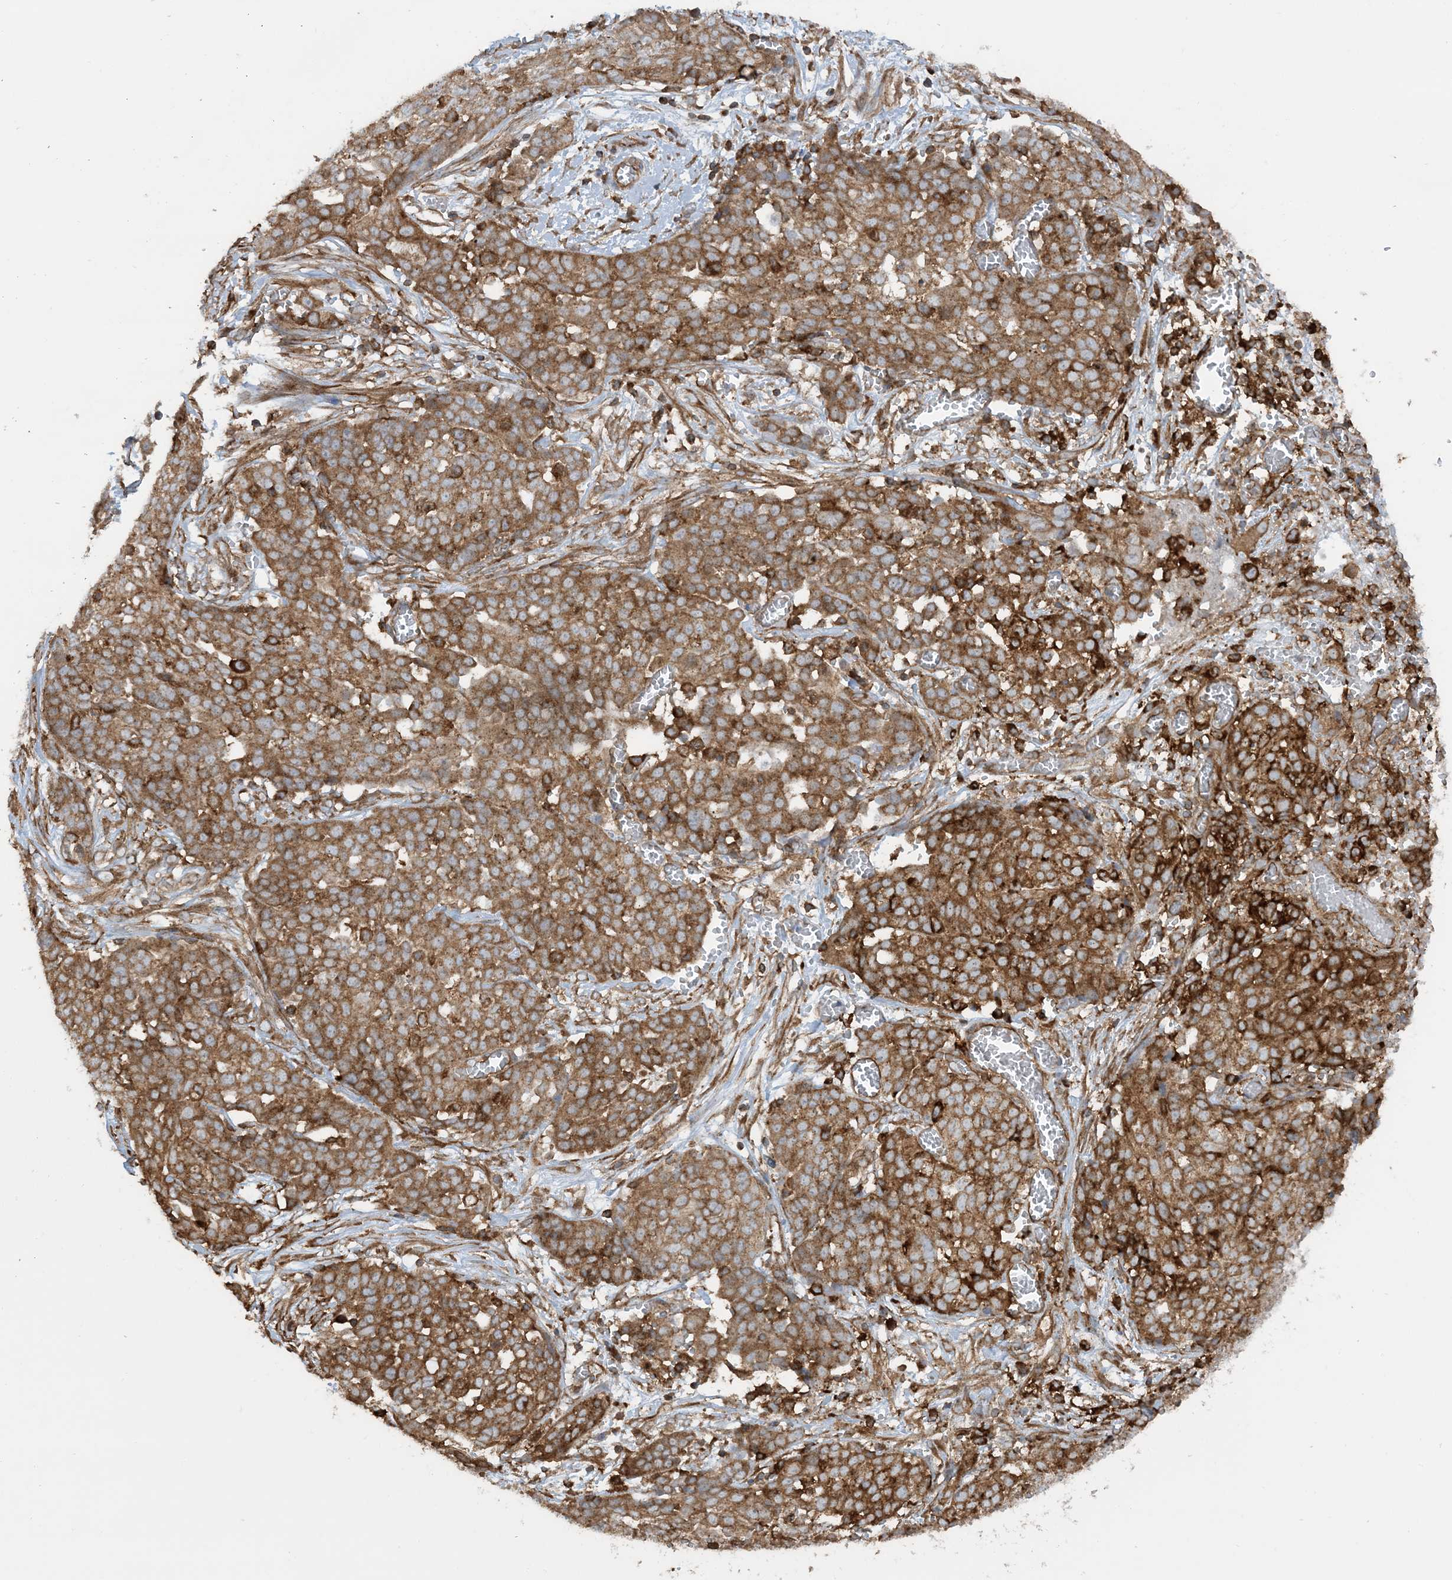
{"staining": {"intensity": "moderate", "quantity": ">75%", "location": "cytoplasmic/membranous"}, "tissue": "ovarian cancer", "cell_type": "Tumor cells", "image_type": "cancer", "snomed": [{"axis": "morphology", "description": "Cystadenocarcinoma, serous, NOS"}, {"axis": "topography", "description": "Soft tissue"}, {"axis": "topography", "description": "Ovary"}], "caption": "Human serous cystadenocarcinoma (ovarian) stained with a brown dye shows moderate cytoplasmic/membranous positive expression in about >75% of tumor cells.", "gene": "STAM2", "patient": {"sex": "female", "age": 57}}